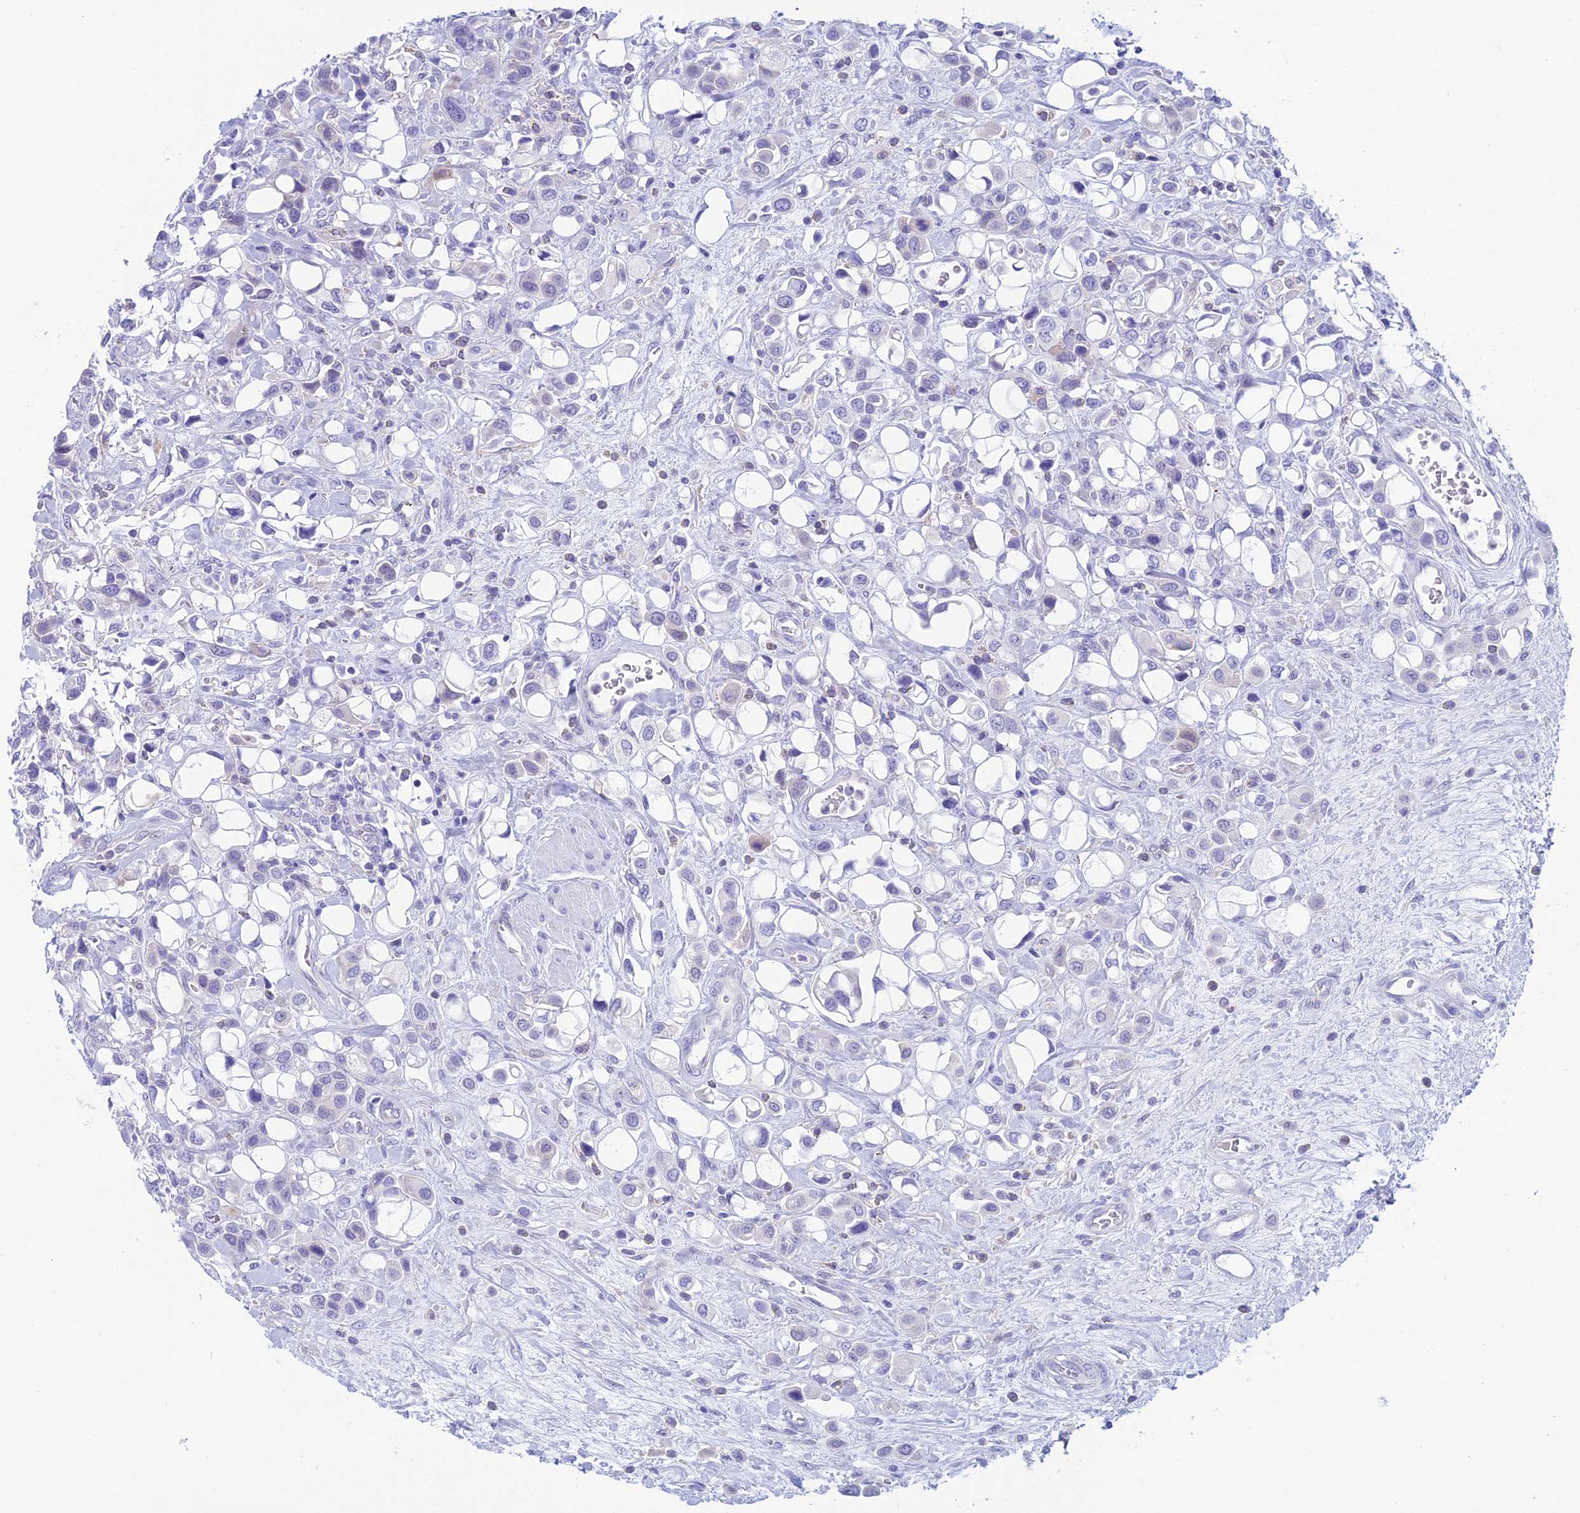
{"staining": {"intensity": "negative", "quantity": "none", "location": "none"}, "tissue": "urothelial cancer", "cell_type": "Tumor cells", "image_type": "cancer", "snomed": [{"axis": "morphology", "description": "Urothelial carcinoma, High grade"}, {"axis": "topography", "description": "Urinary bladder"}], "caption": "DAB immunohistochemical staining of urothelial cancer exhibits no significant staining in tumor cells.", "gene": "KCNK17", "patient": {"sex": "male", "age": 50}}